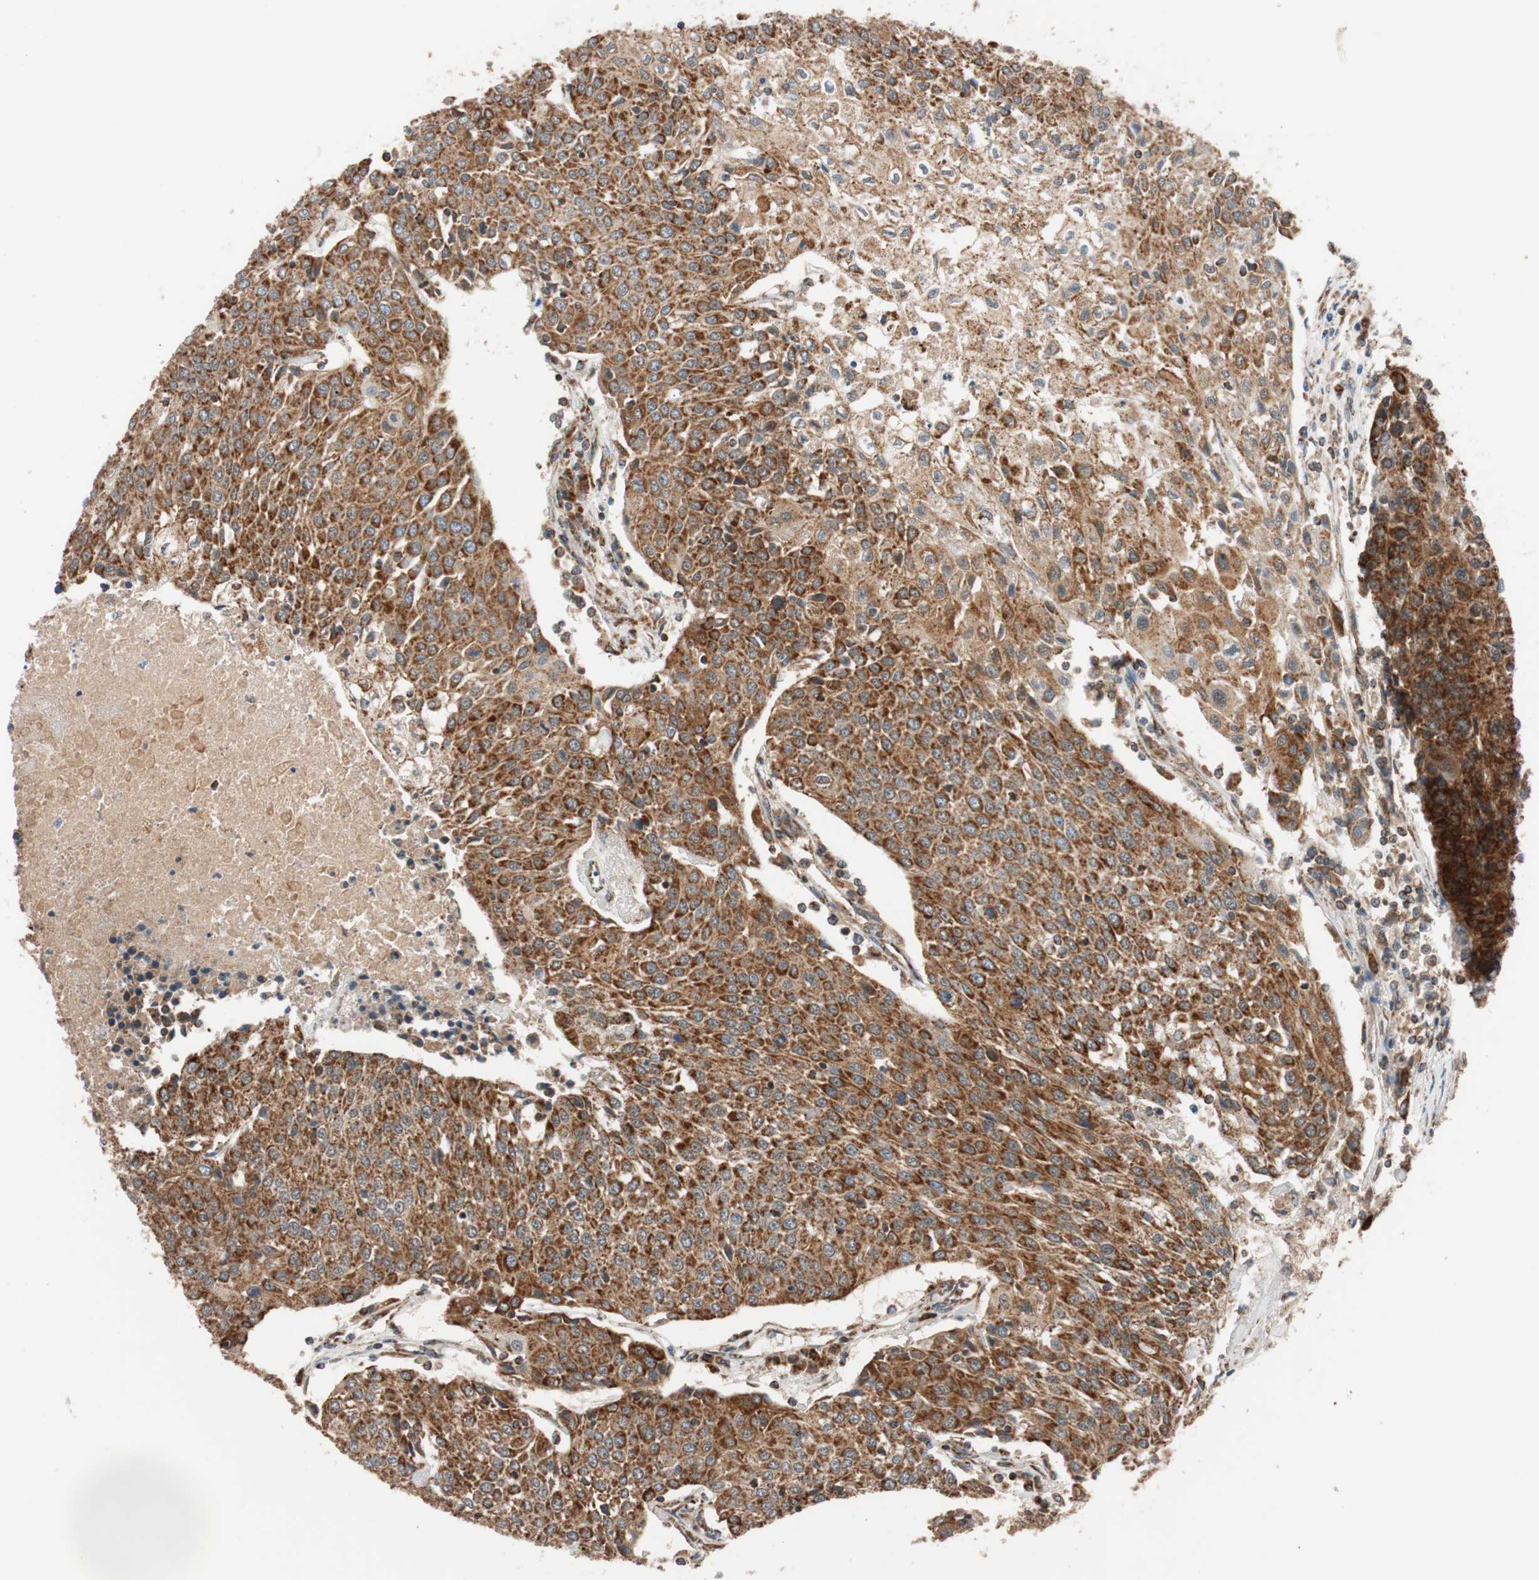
{"staining": {"intensity": "strong", "quantity": ">75%", "location": "cytoplasmic/membranous"}, "tissue": "urothelial cancer", "cell_type": "Tumor cells", "image_type": "cancer", "snomed": [{"axis": "morphology", "description": "Urothelial carcinoma, High grade"}, {"axis": "topography", "description": "Urinary bladder"}], "caption": "IHC (DAB (3,3'-diaminobenzidine)) staining of high-grade urothelial carcinoma exhibits strong cytoplasmic/membranous protein expression in approximately >75% of tumor cells. The protein is shown in brown color, while the nuclei are stained blue.", "gene": "PITRM1", "patient": {"sex": "female", "age": 85}}